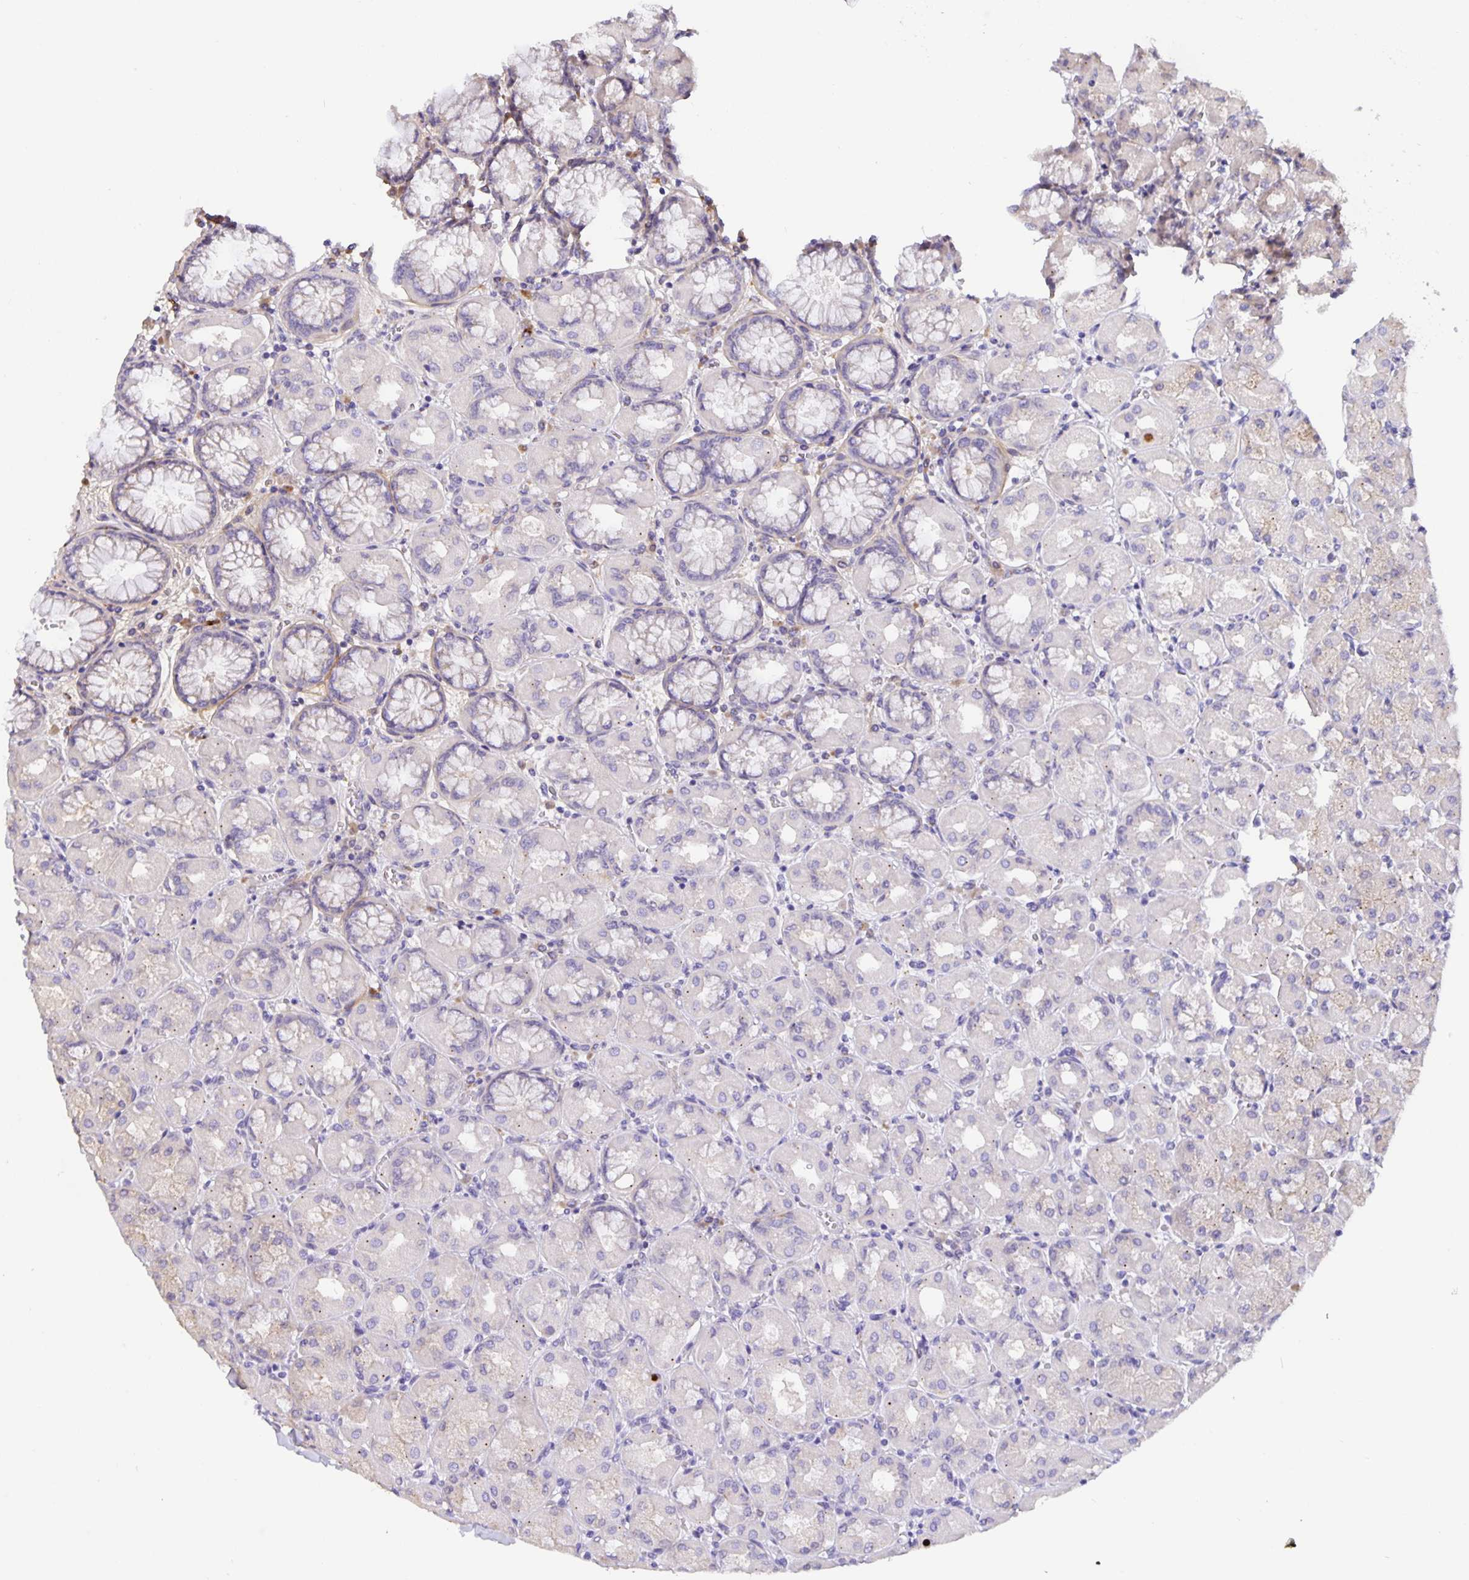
{"staining": {"intensity": "weak", "quantity": "<25%", "location": "cytoplasmic/membranous"}, "tissue": "stomach", "cell_type": "Glandular cells", "image_type": "normal", "snomed": [{"axis": "morphology", "description": "Normal tissue, NOS"}, {"axis": "topography", "description": "Stomach, upper"}], "caption": "Human stomach stained for a protein using immunohistochemistry displays no expression in glandular cells.", "gene": "EML6", "patient": {"sex": "female", "age": 56}}